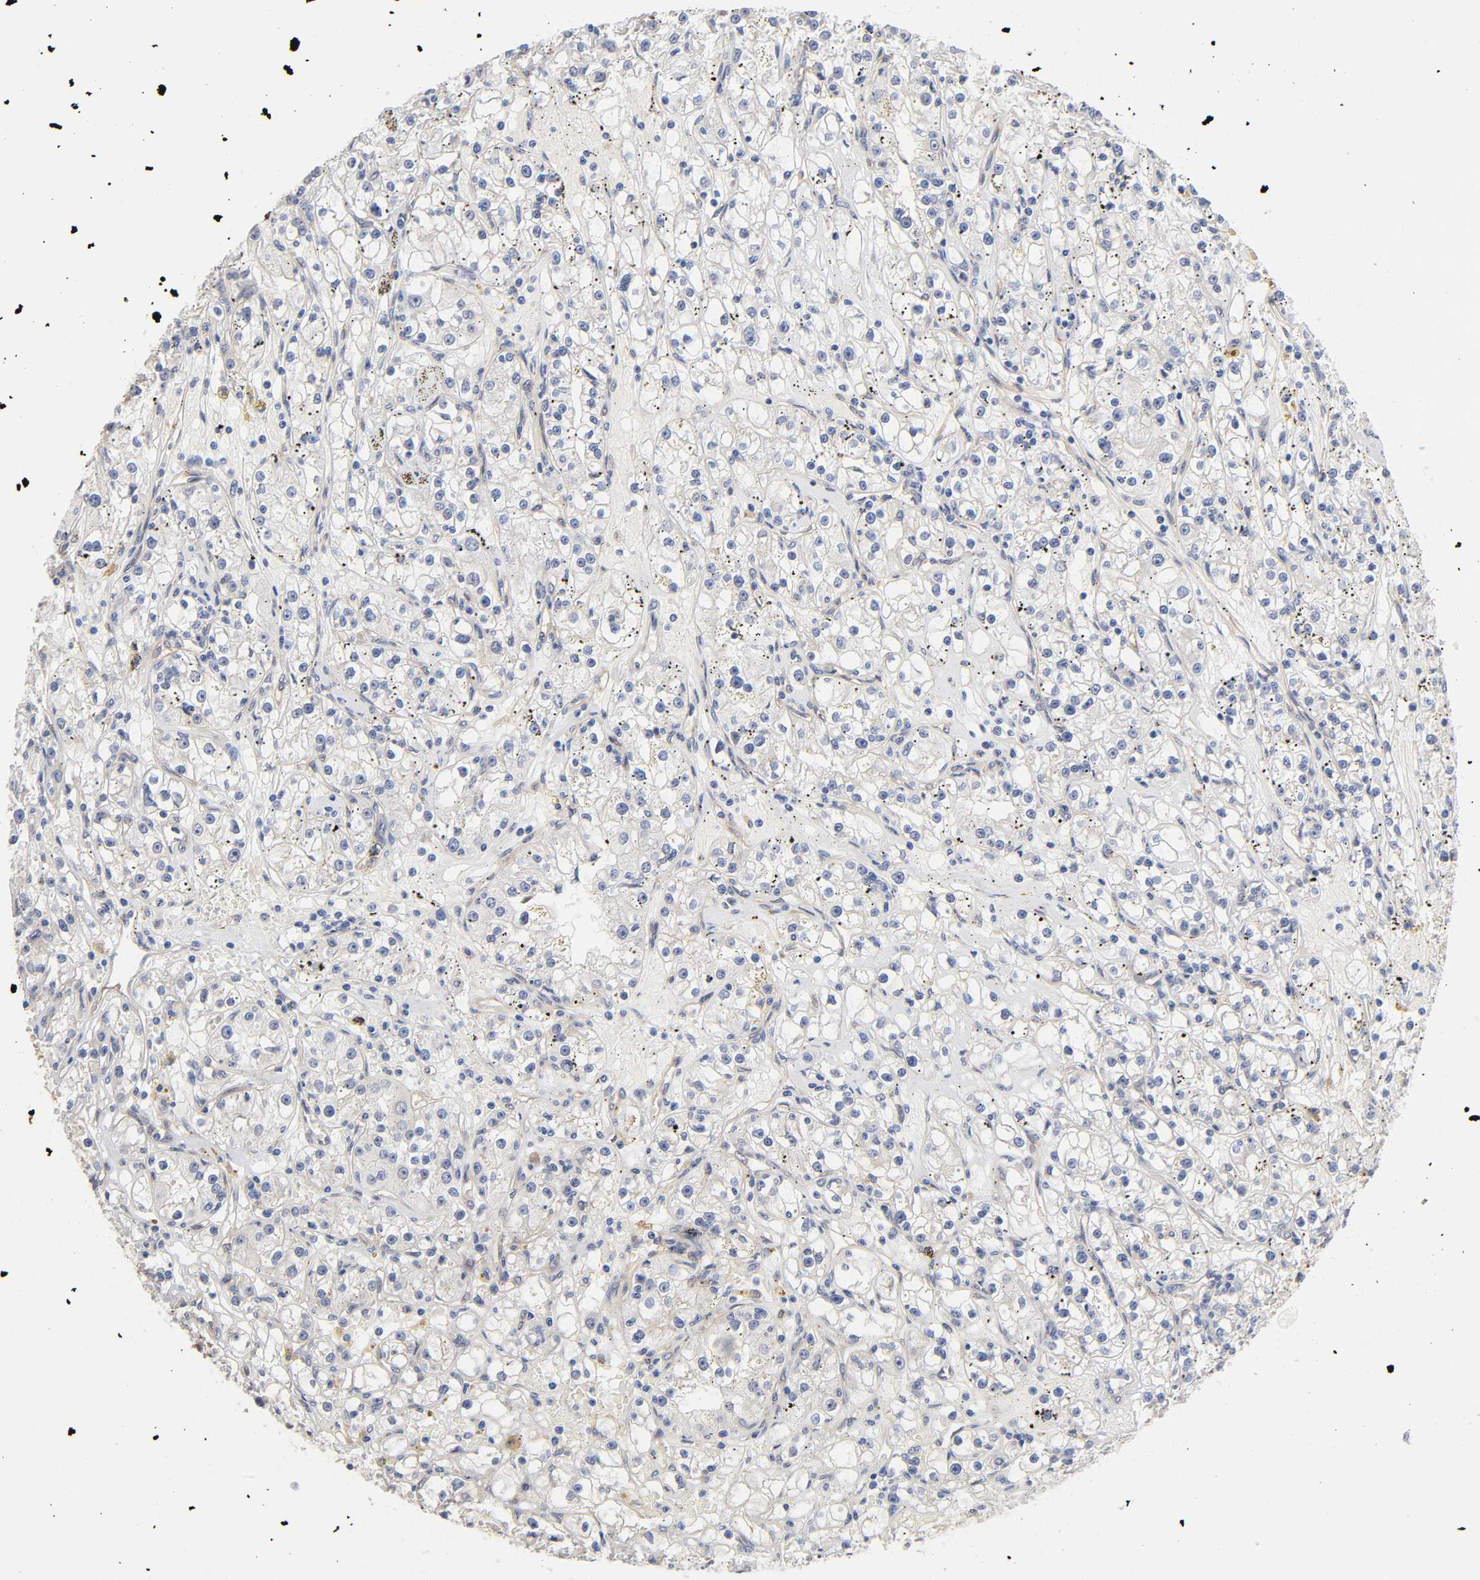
{"staining": {"intensity": "negative", "quantity": "none", "location": "none"}, "tissue": "renal cancer", "cell_type": "Tumor cells", "image_type": "cancer", "snomed": [{"axis": "morphology", "description": "Adenocarcinoma, NOS"}, {"axis": "topography", "description": "Kidney"}], "caption": "Tumor cells show no significant protein positivity in renal cancer (adenocarcinoma). (DAB (3,3'-diaminobenzidine) immunohistochemistry, high magnification).", "gene": "RAB13", "patient": {"sex": "male", "age": 56}}